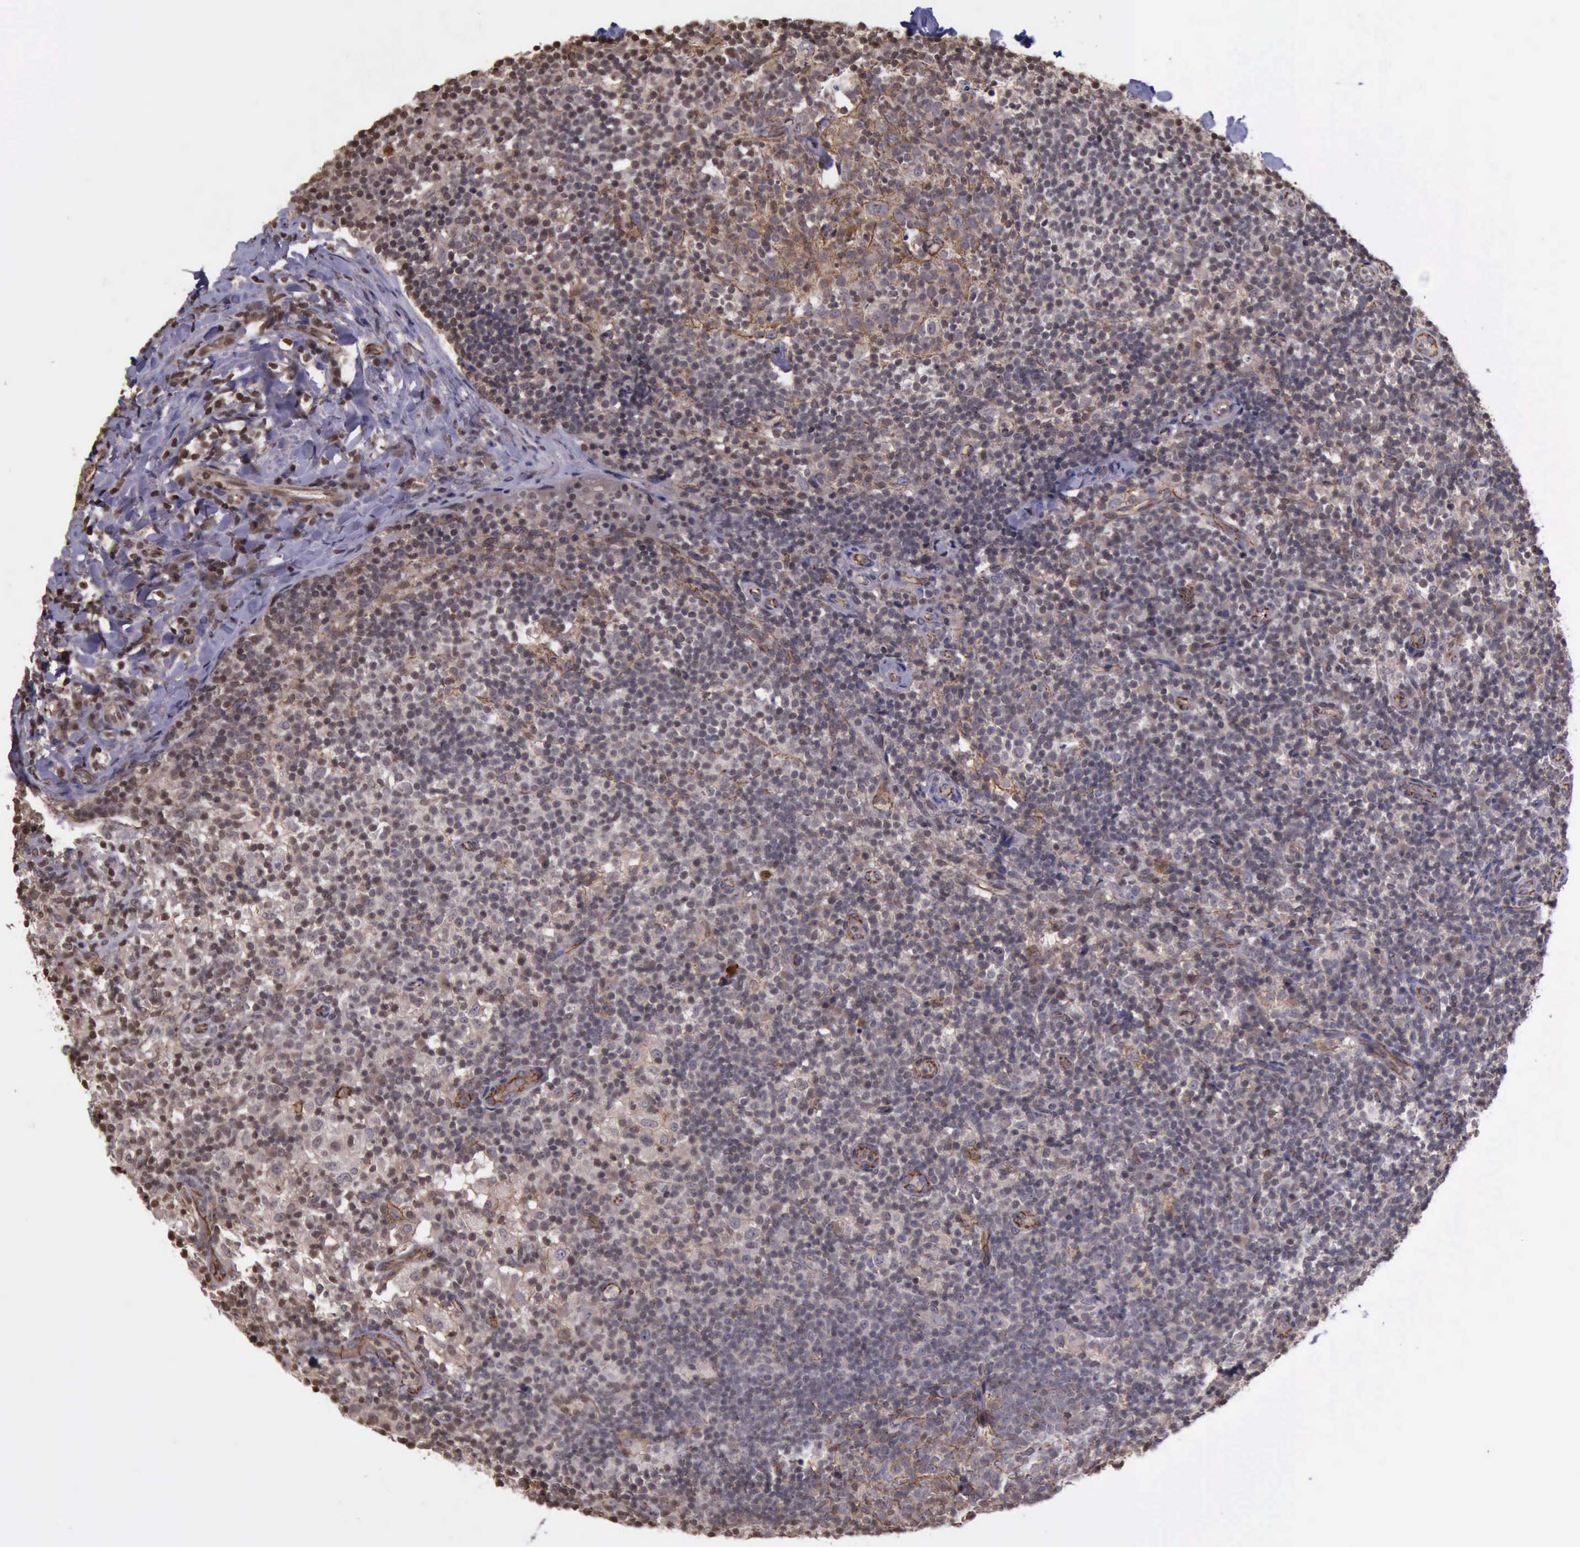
{"staining": {"intensity": "weak", "quantity": "25%-75%", "location": "cytoplasmic/membranous"}, "tissue": "lymph node", "cell_type": "Germinal center cells", "image_type": "normal", "snomed": [{"axis": "morphology", "description": "Normal tissue, NOS"}, {"axis": "morphology", "description": "Inflammation, NOS"}, {"axis": "topography", "description": "Lymph node"}], "caption": "DAB immunohistochemical staining of unremarkable lymph node exhibits weak cytoplasmic/membranous protein staining in approximately 25%-75% of germinal center cells.", "gene": "CTNNB1", "patient": {"sex": "male", "age": 46}}